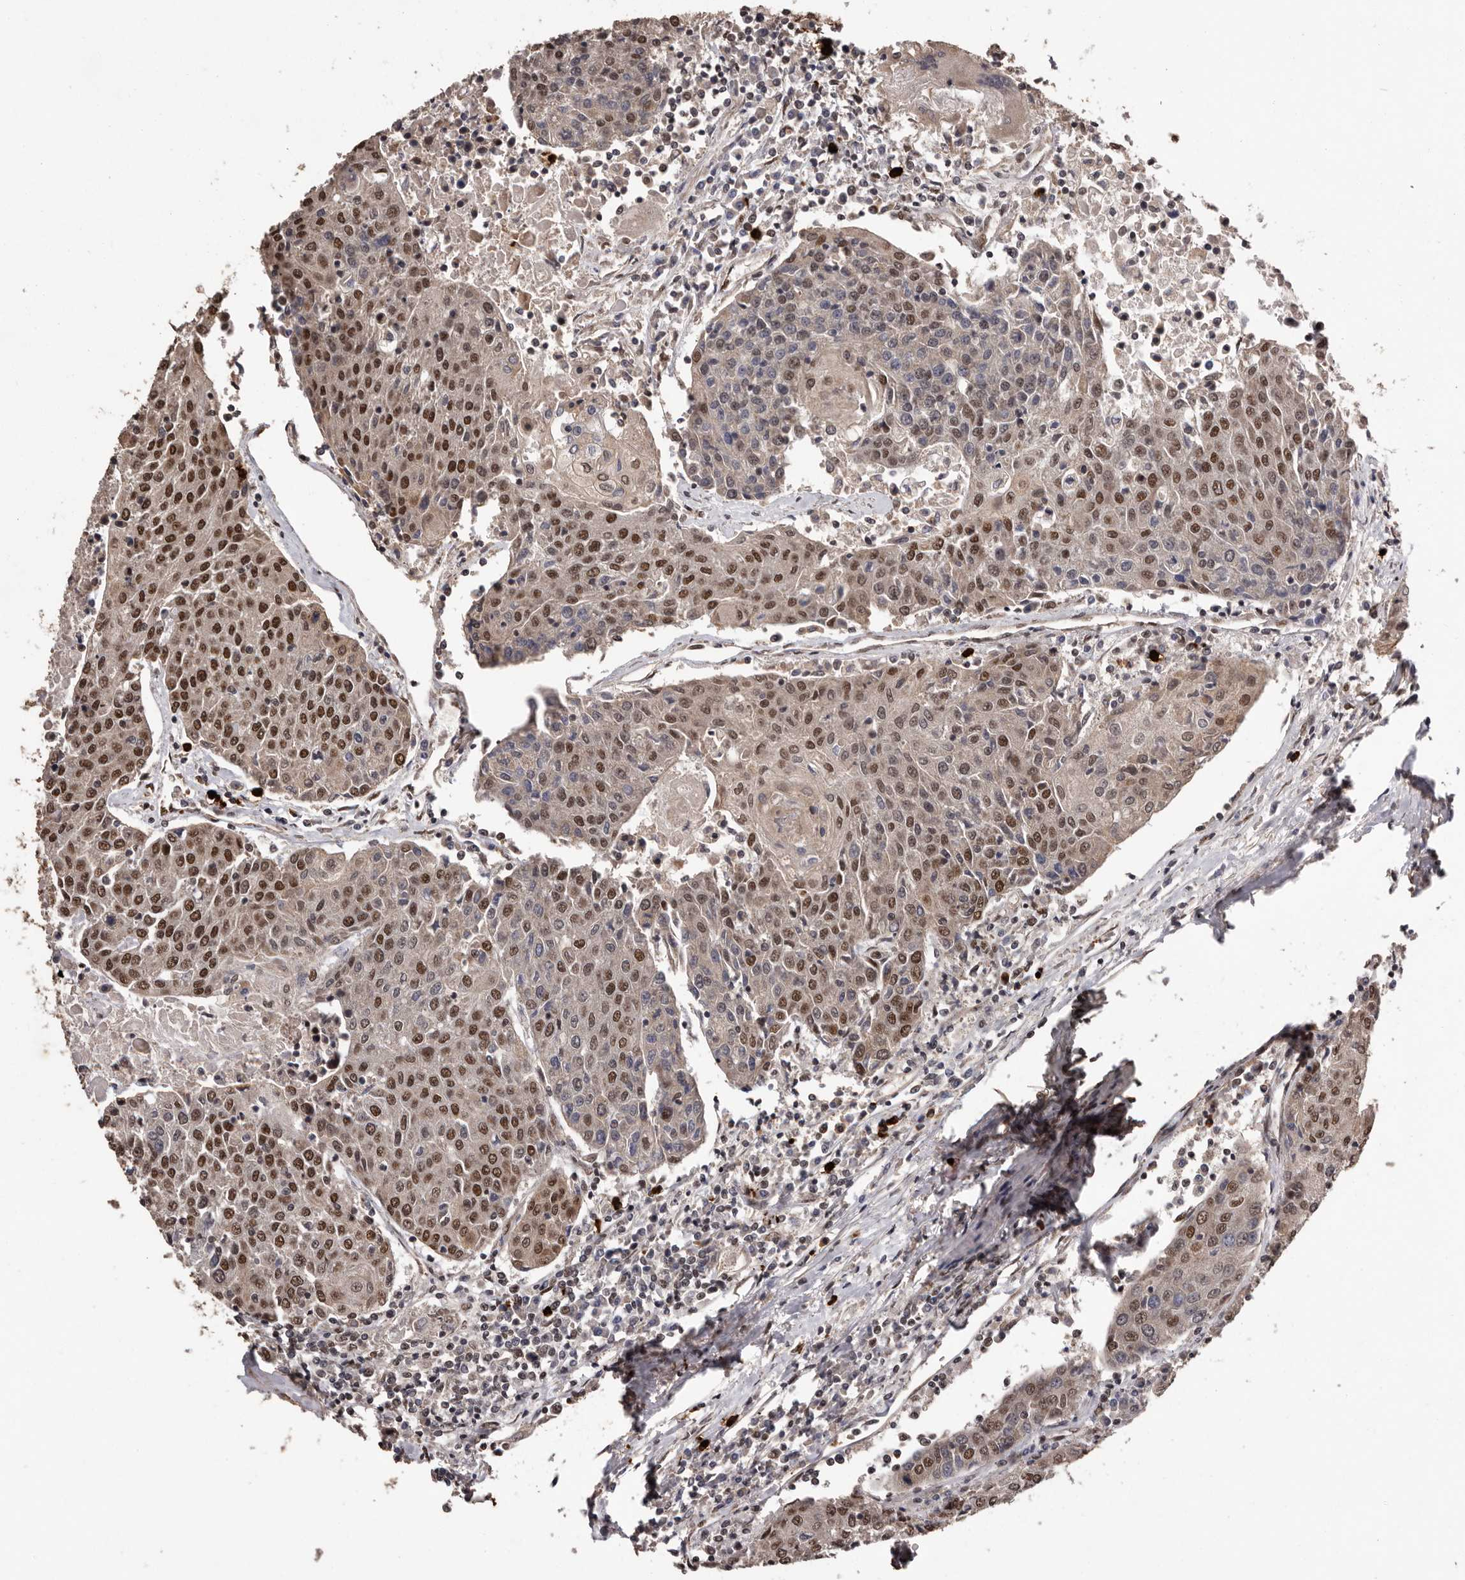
{"staining": {"intensity": "moderate", "quantity": ">75%", "location": "nuclear"}, "tissue": "urothelial cancer", "cell_type": "Tumor cells", "image_type": "cancer", "snomed": [{"axis": "morphology", "description": "Urothelial carcinoma, High grade"}, {"axis": "topography", "description": "Urinary bladder"}], "caption": "Immunohistochemistry (IHC) (DAB (3,3'-diaminobenzidine)) staining of high-grade urothelial carcinoma displays moderate nuclear protein staining in approximately >75% of tumor cells.", "gene": "VPS37A", "patient": {"sex": "female", "age": 85}}